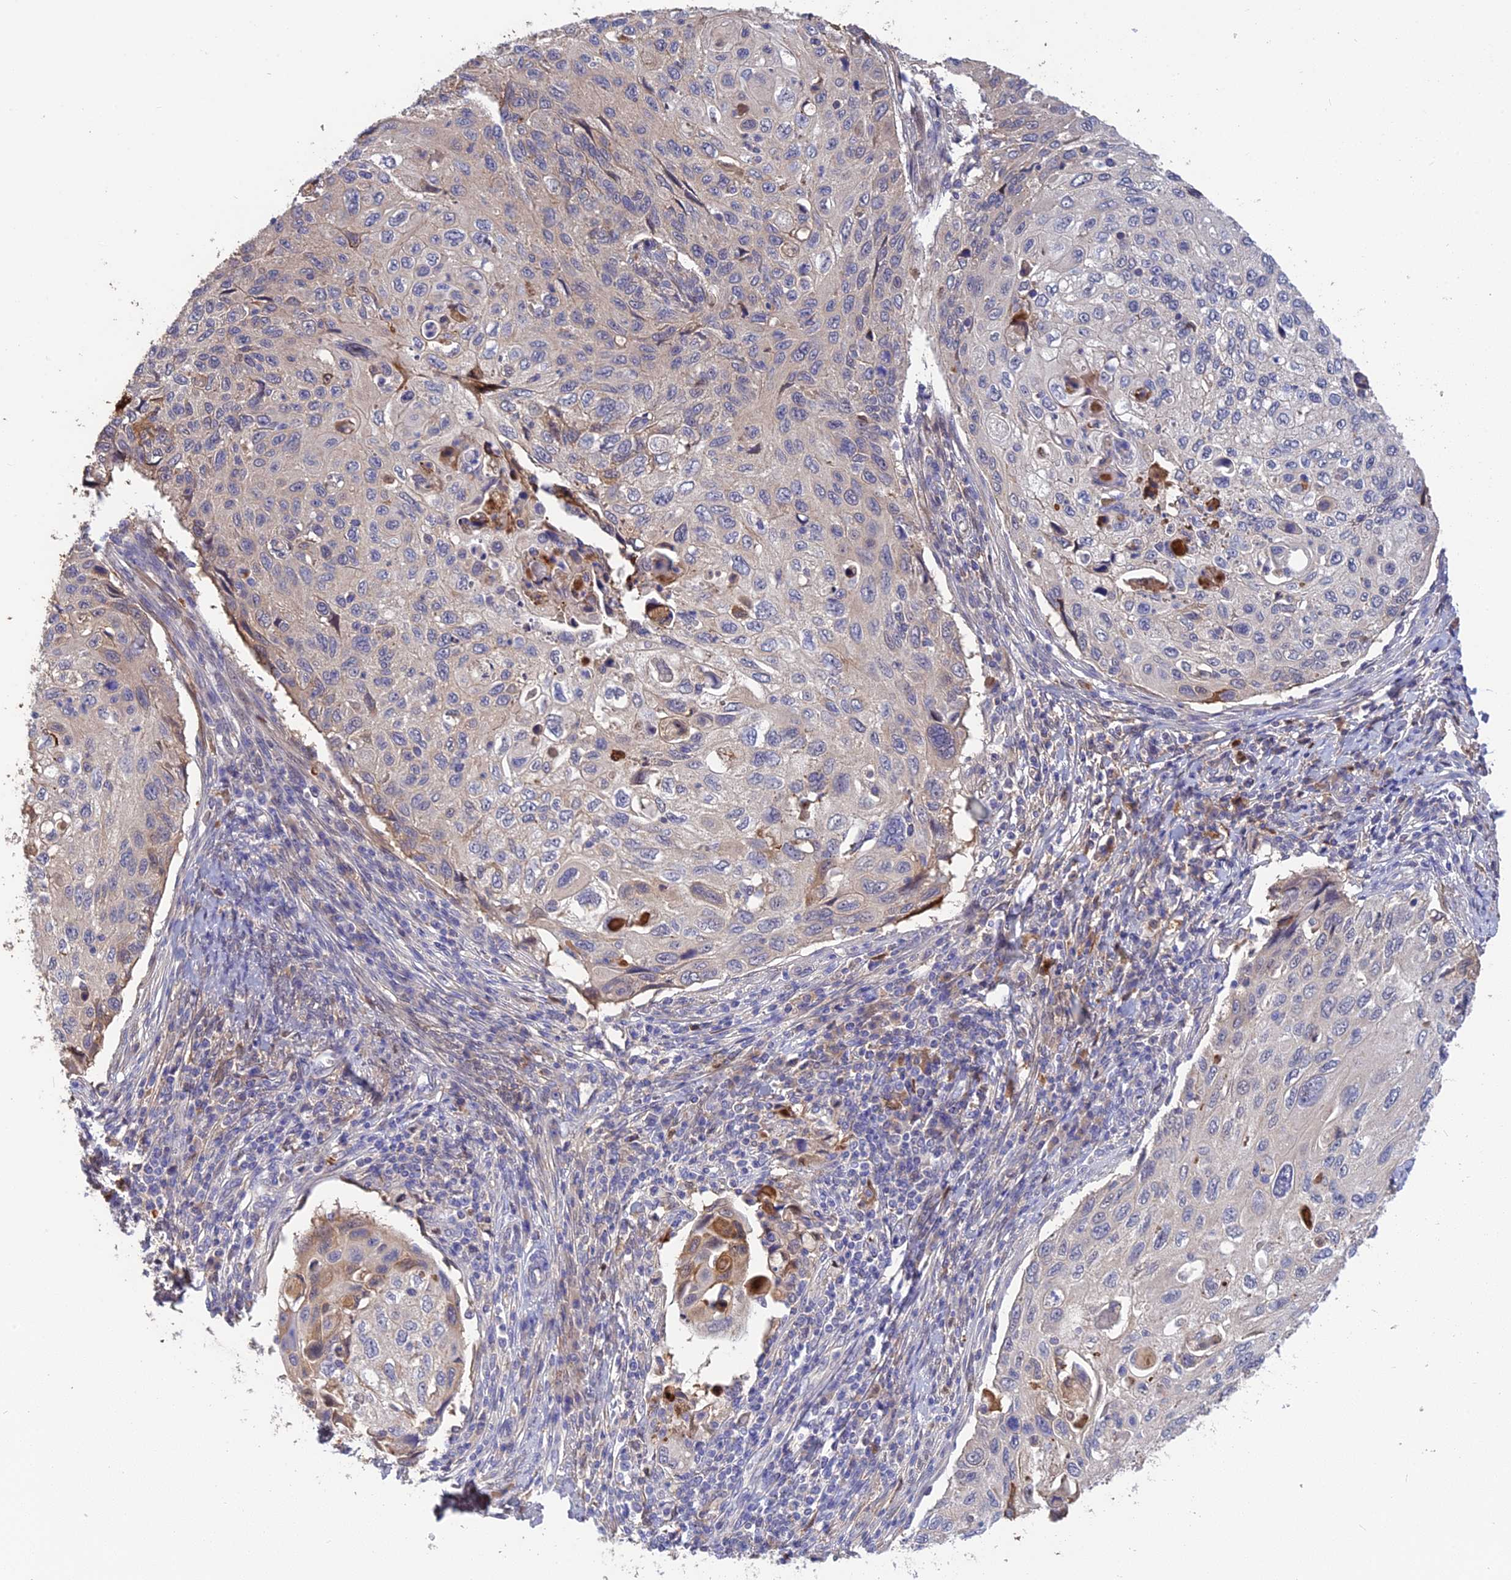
{"staining": {"intensity": "weak", "quantity": "<25%", "location": "cytoplasmic/membranous"}, "tissue": "cervical cancer", "cell_type": "Tumor cells", "image_type": "cancer", "snomed": [{"axis": "morphology", "description": "Squamous cell carcinoma, NOS"}, {"axis": "topography", "description": "Cervix"}], "caption": "This image is of cervical cancer stained with immunohistochemistry (IHC) to label a protein in brown with the nuclei are counter-stained blue. There is no positivity in tumor cells.", "gene": "PZP", "patient": {"sex": "female", "age": 70}}